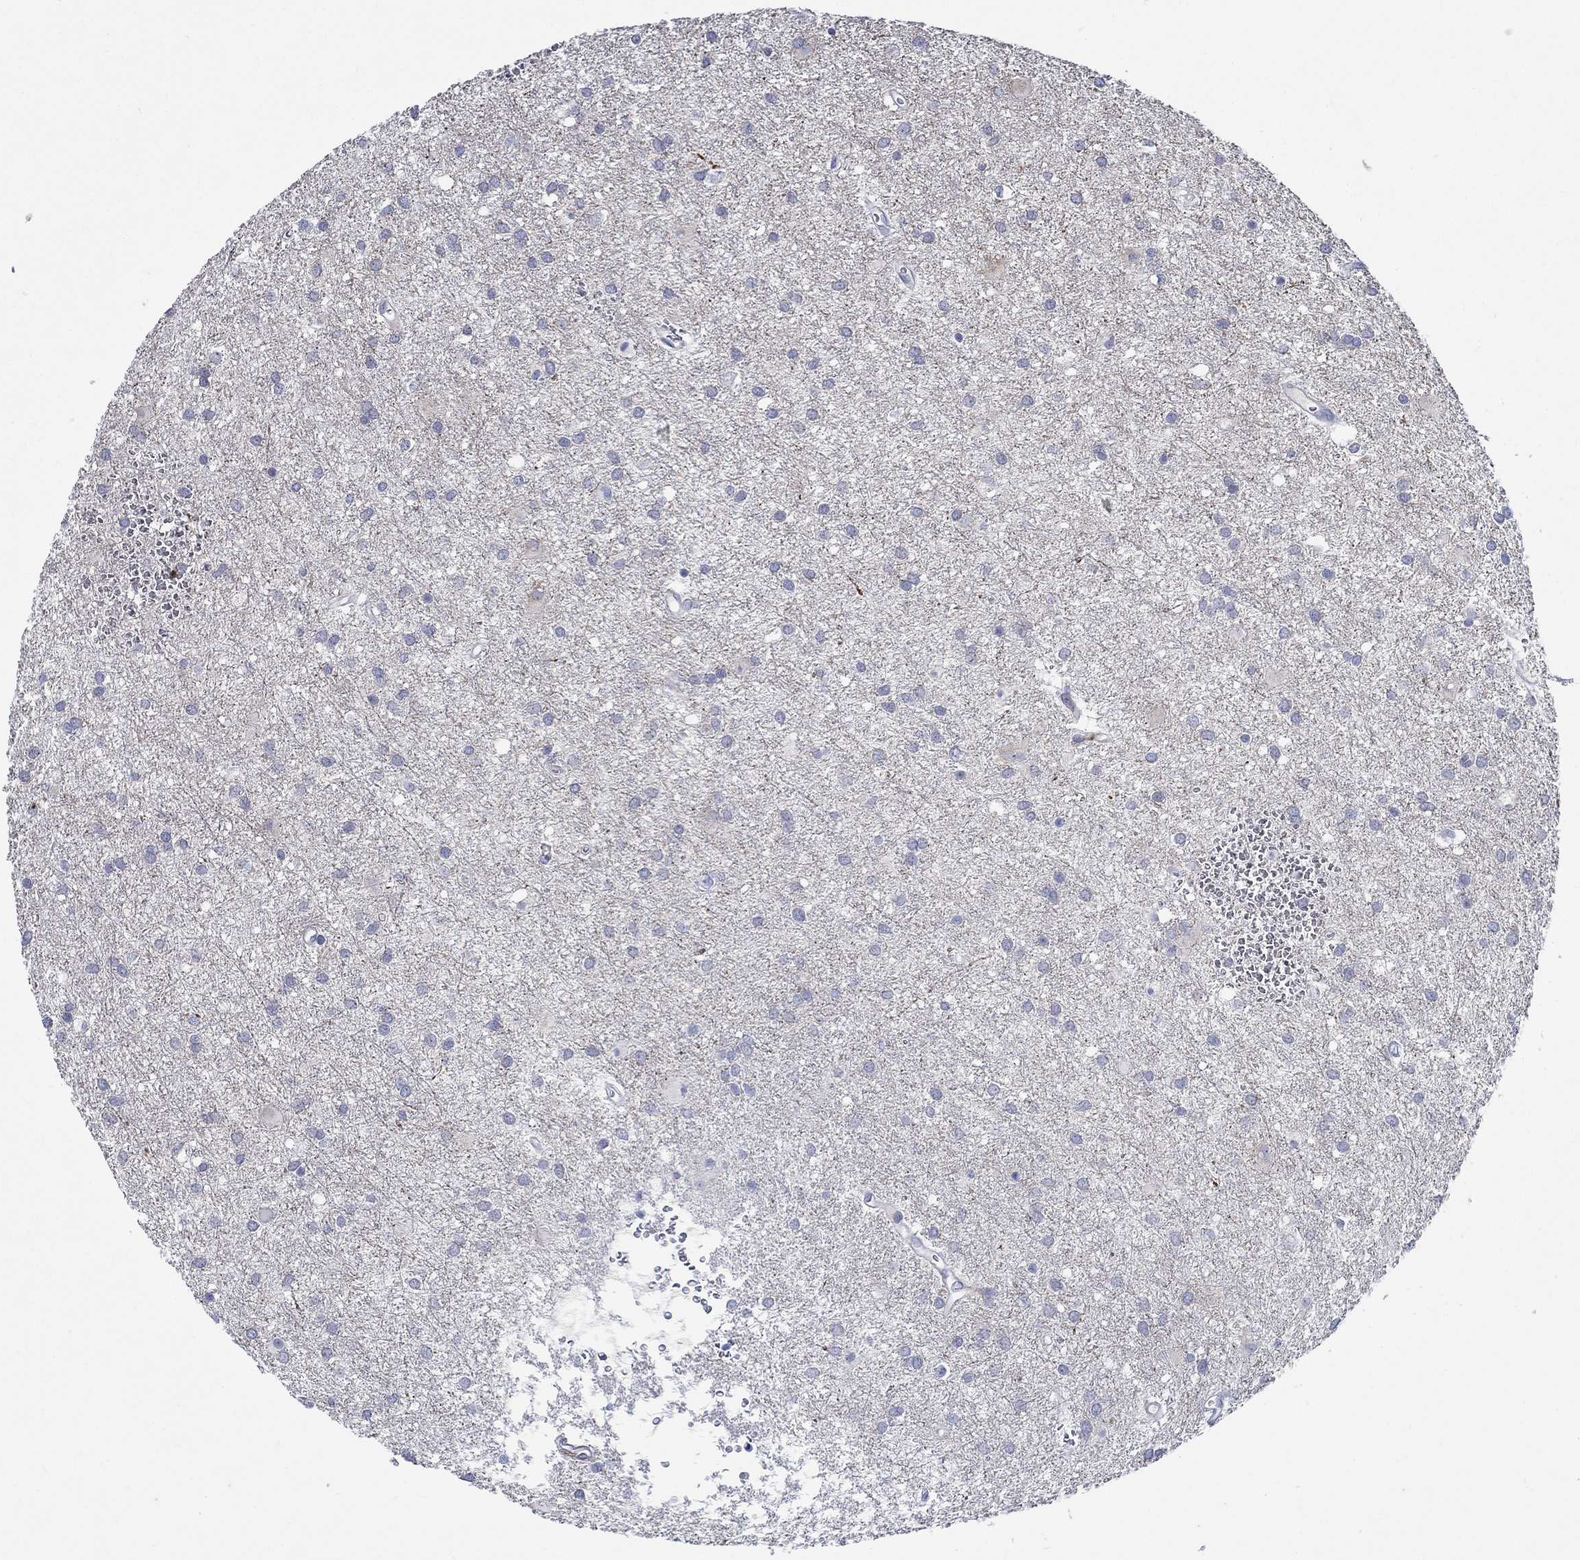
{"staining": {"intensity": "negative", "quantity": "none", "location": "none"}, "tissue": "glioma", "cell_type": "Tumor cells", "image_type": "cancer", "snomed": [{"axis": "morphology", "description": "Glioma, malignant, Low grade"}, {"axis": "topography", "description": "Brain"}], "caption": "High power microscopy micrograph of an immunohistochemistry image of low-grade glioma (malignant), revealing no significant expression in tumor cells. The staining was performed using DAB (3,3'-diaminobenzidine) to visualize the protein expression in brown, while the nuclei were stained in blue with hematoxylin (Magnification: 20x).", "gene": "MC2R", "patient": {"sex": "male", "age": 58}}